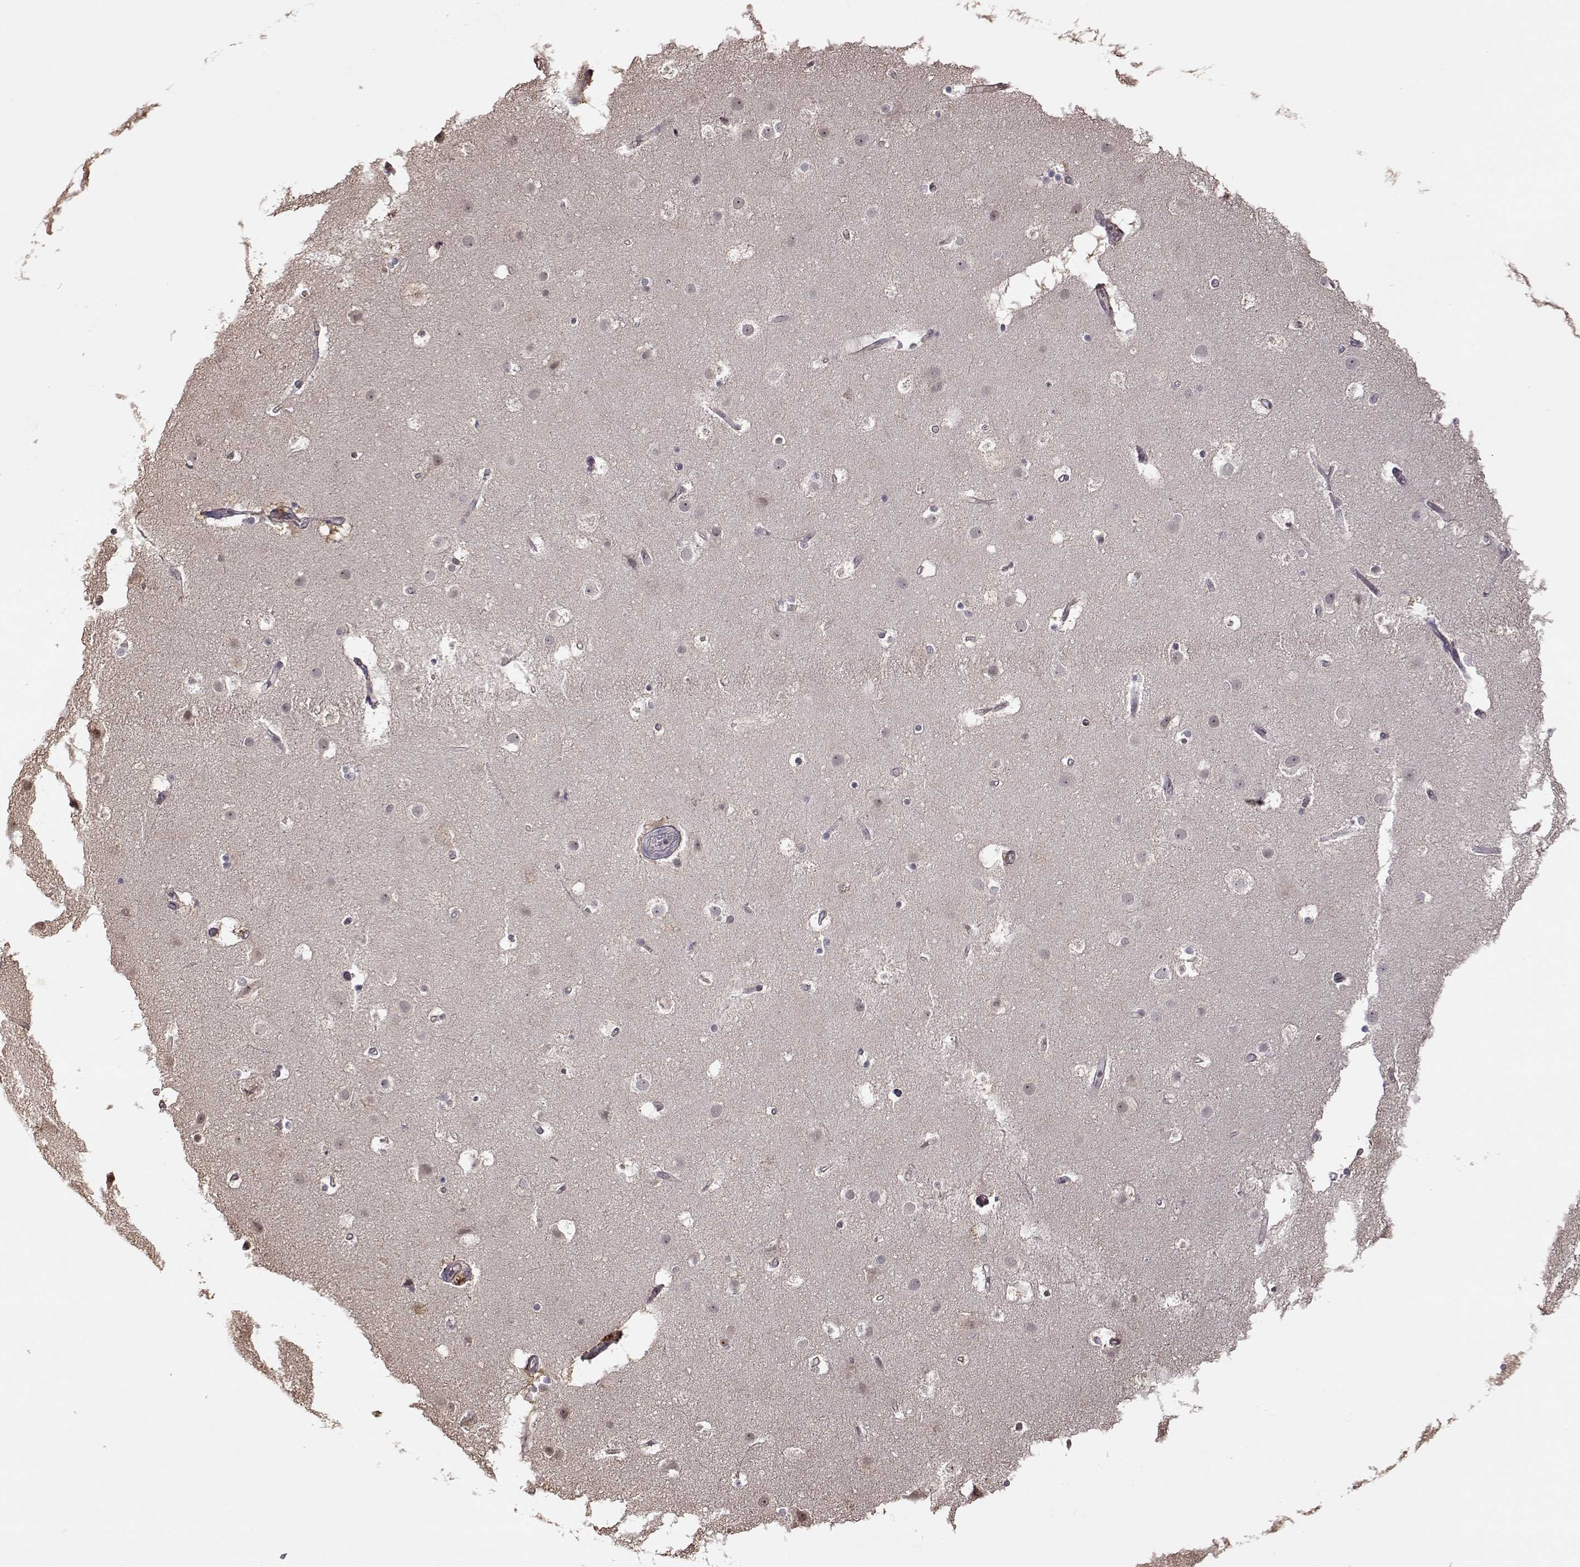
{"staining": {"intensity": "negative", "quantity": "none", "location": "none"}, "tissue": "cerebral cortex", "cell_type": "Endothelial cells", "image_type": "normal", "snomed": [{"axis": "morphology", "description": "Normal tissue, NOS"}, {"axis": "topography", "description": "Cerebral cortex"}], "caption": "This is a image of IHC staining of normal cerebral cortex, which shows no expression in endothelial cells. (Immunohistochemistry (ihc), brightfield microscopy, high magnification).", "gene": "CRB1", "patient": {"sex": "female", "age": 52}}